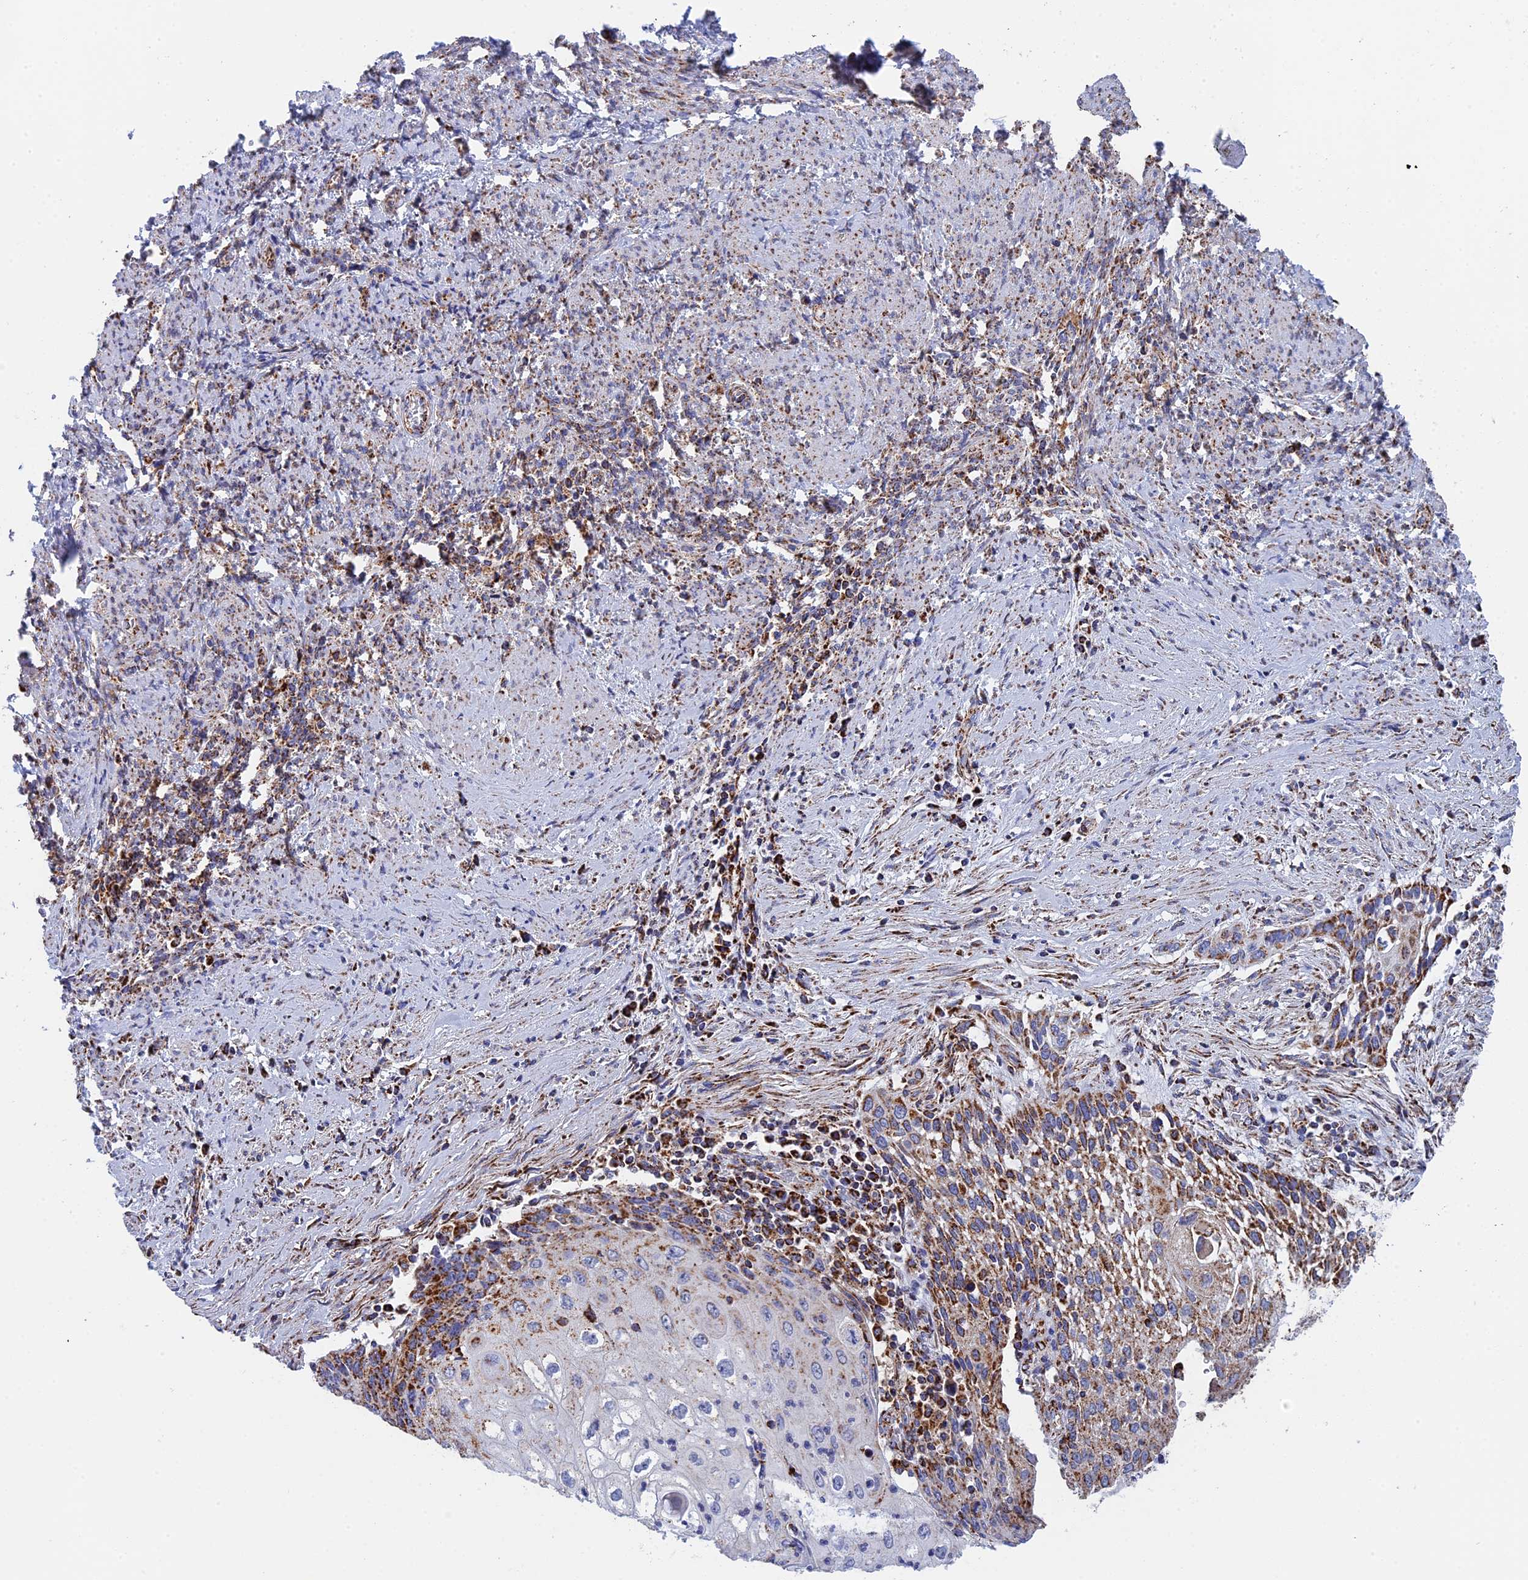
{"staining": {"intensity": "moderate", "quantity": ">75%", "location": "cytoplasmic/membranous"}, "tissue": "cervical cancer", "cell_type": "Tumor cells", "image_type": "cancer", "snomed": [{"axis": "morphology", "description": "Squamous cell carcinoma, NOS"}, {"axis": "topography", "description": "Cervix"}], "caption": "Protein analysis of cervical squamous cell carcinoma tissue displays moderate cytoplasmic/membranous positivity in approximately >75% of tumor cells.", "gene": "NDUFA5", "patient": {"sex": "female", "age": 67}}